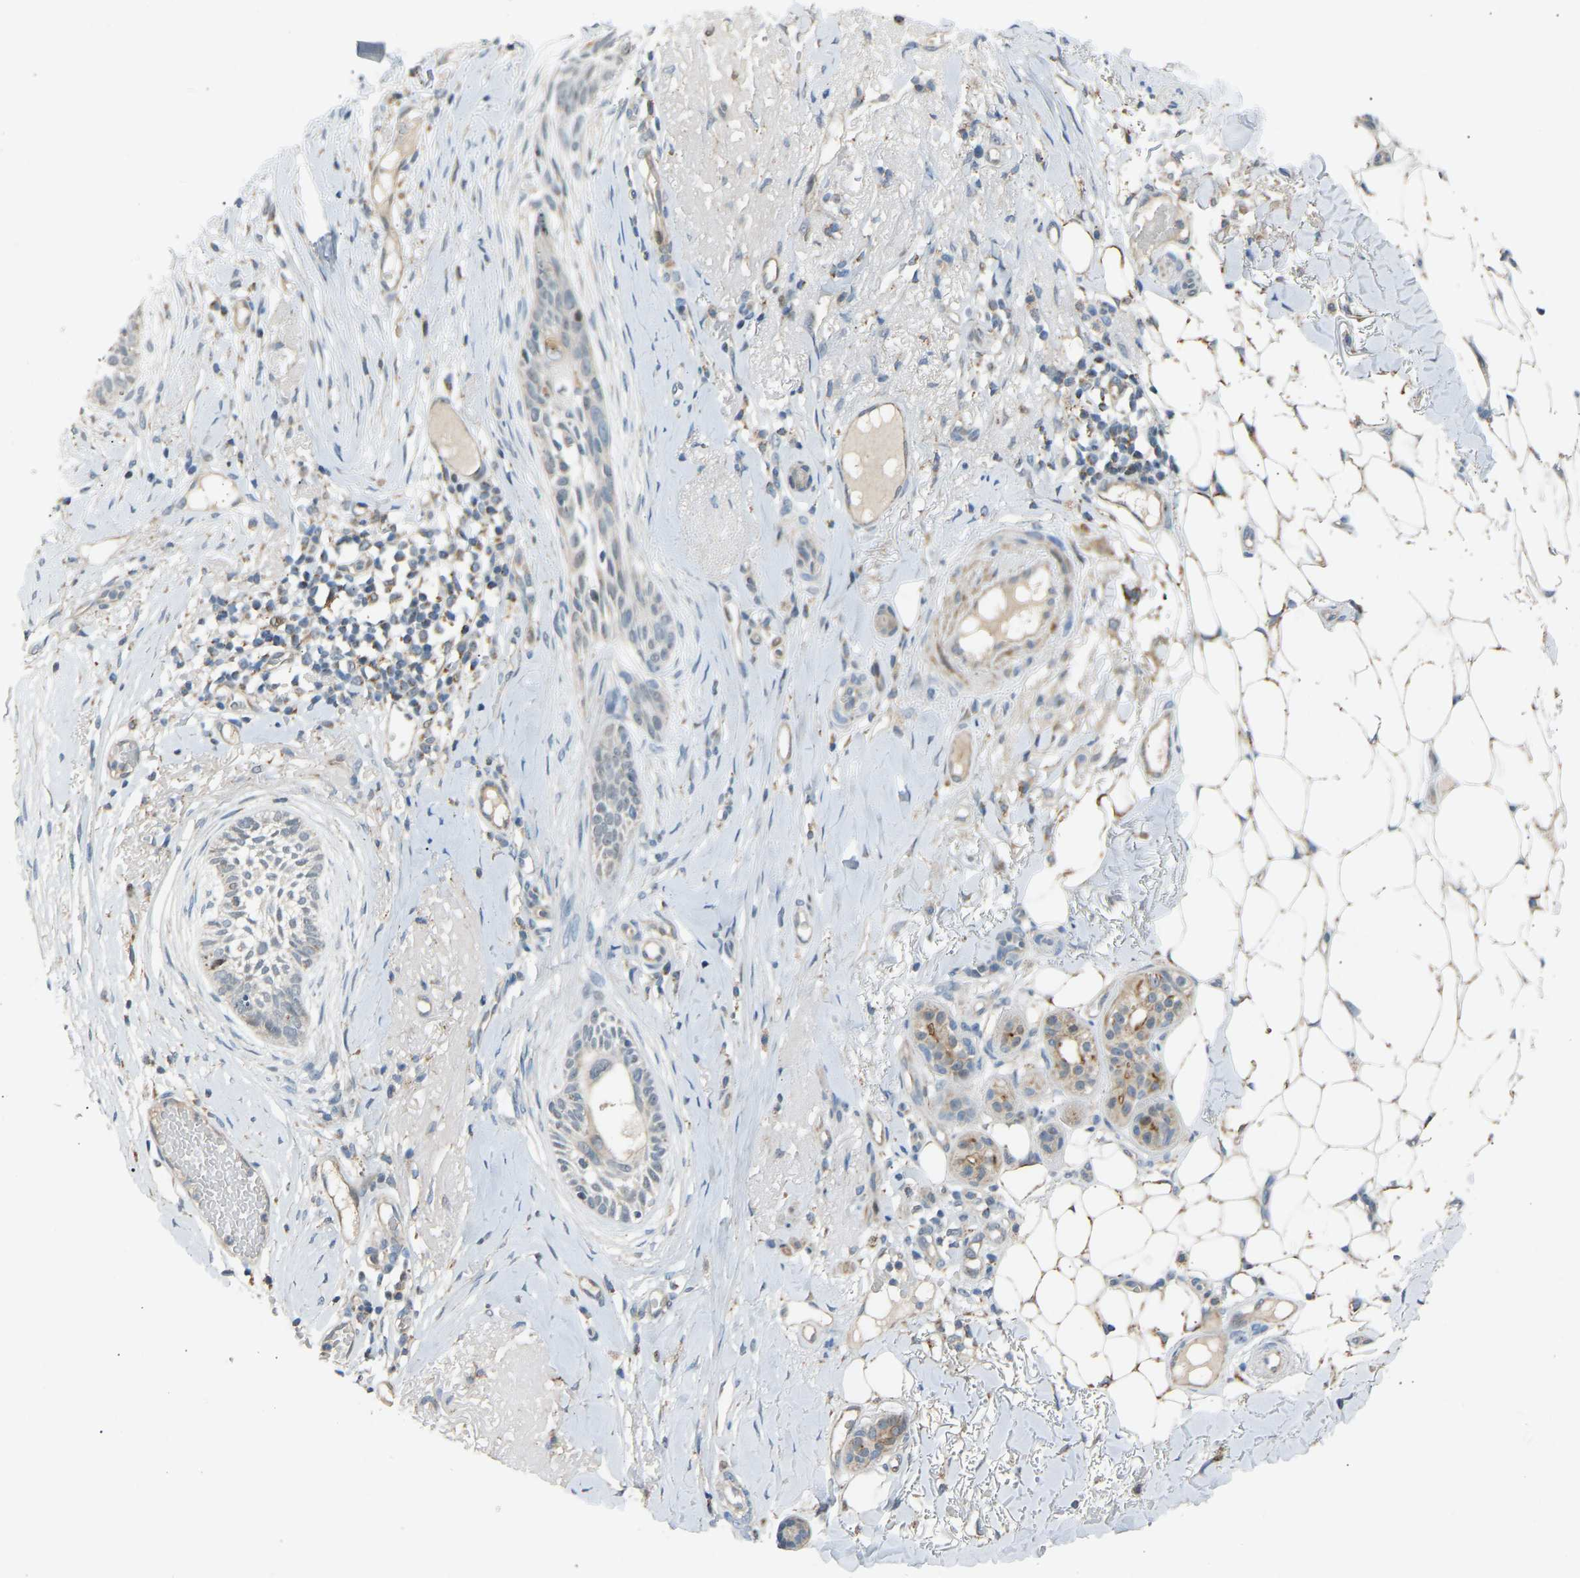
{"staining": {"intensity": "negative", "quantity": "none", "location": "none"}, "tissue": "skin cancer", "cell_type": "Tumor cells", "image_type": "cancer", "snomed": [{"axis": "morphology", "description": "Basal cell carcinoma"}, {"axis": "topography", "description": "Skin"}], "caption": "Photomicrograph shows no significant protein expression in tumor cells of skin basal cell carcinoma. Brightfield microscopy of immunohistochemistry (IHC) stained with DAB (brown) and hematoxylin (blue), captured at high magnification.", "gene": "VPS41", "patient": {"sex": "female", "age": 88}}